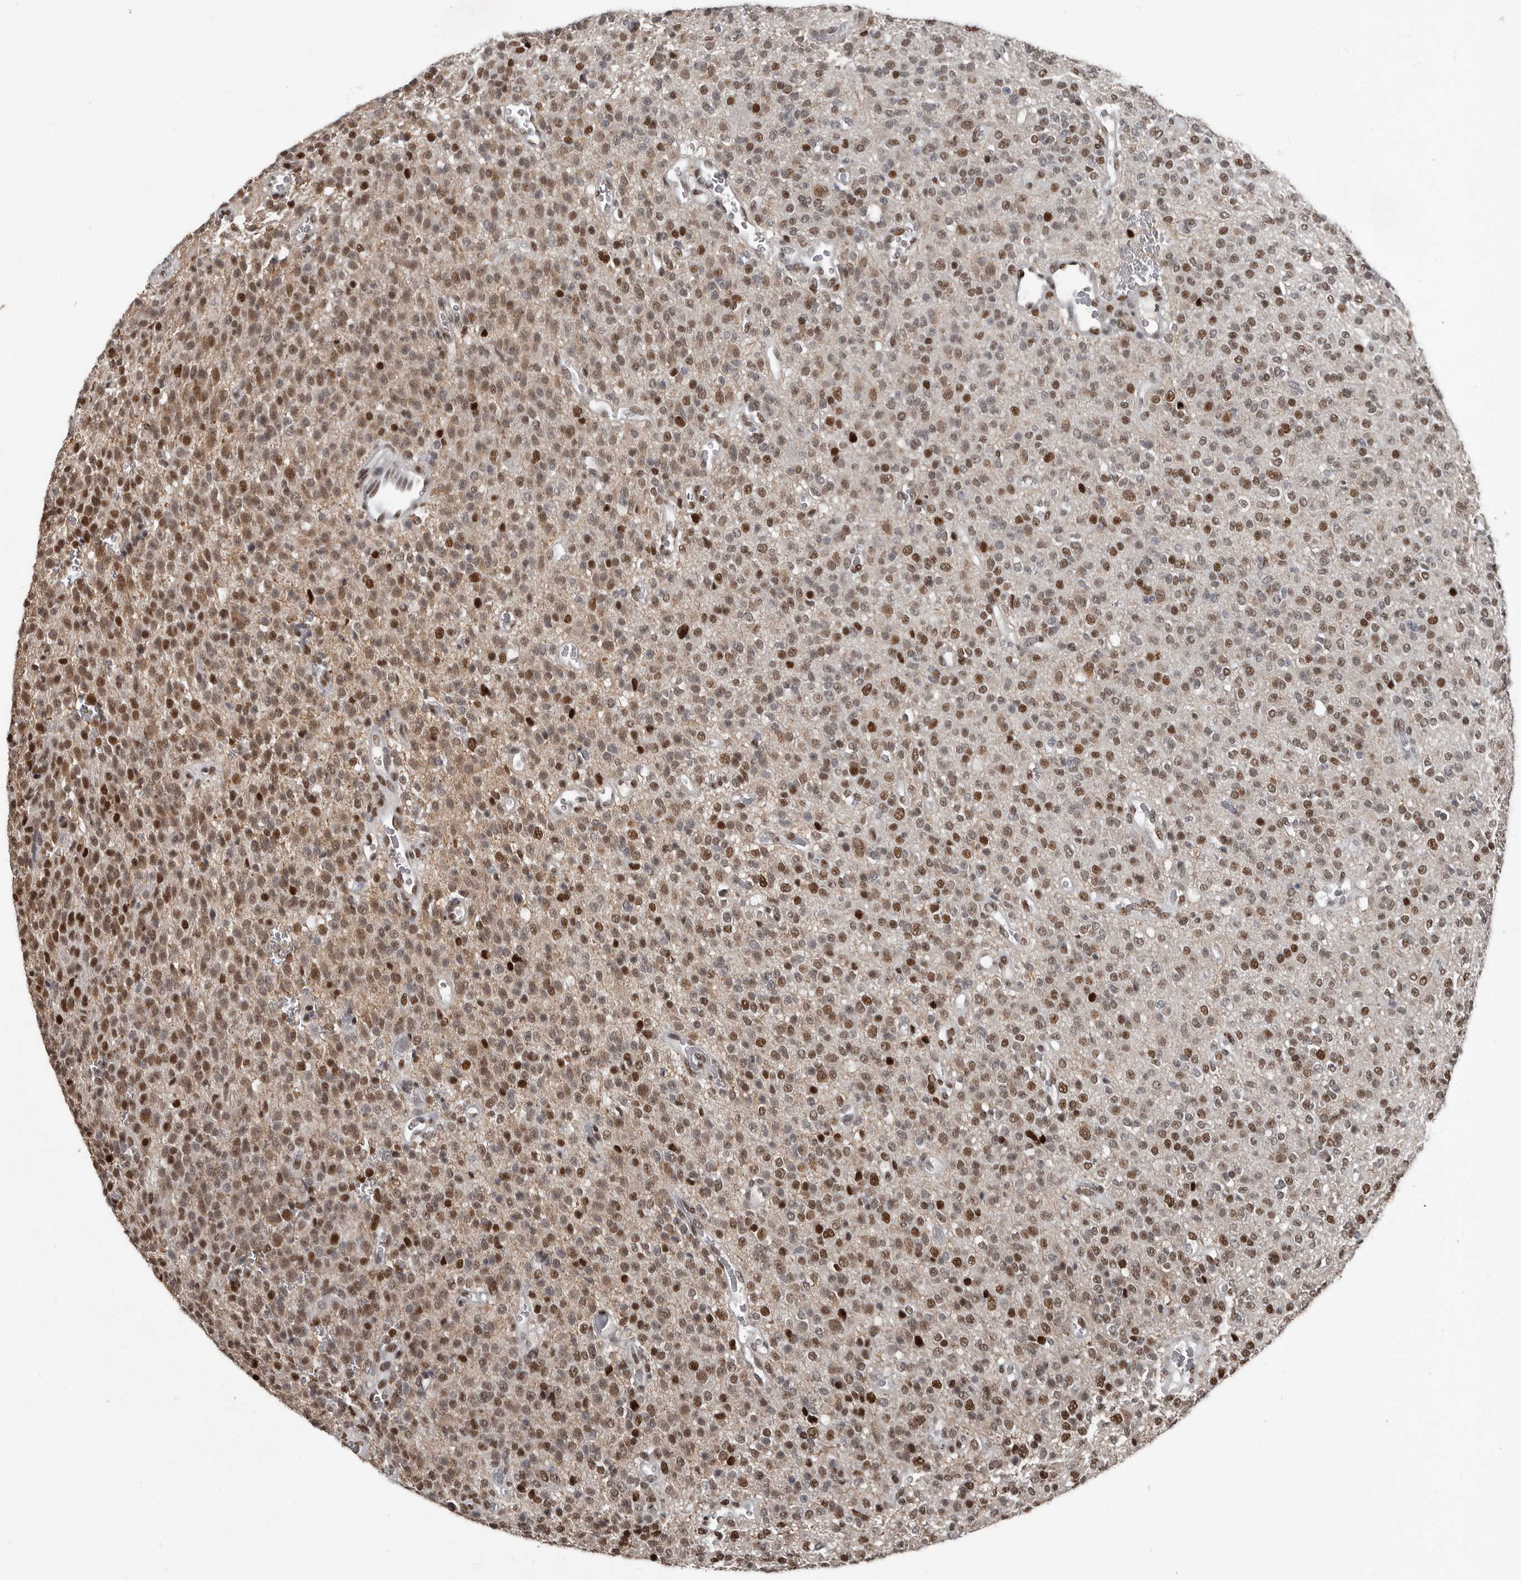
{"staining": {"intensity": "moderate", "quantity": ">75%", "location": "nuclear"}, "tissue": "glioma", "cell_type": "Tumor cells", "image_type": "cancer", "snomed": [{"axis": "morphology", "description": "Glioma, malignant, High grade"}, {"axis": "topography", "description": "Brain"}], "caption": "A histopathology image of human glioma stained for a protein exhibits moderate nuclear brown staining in tumor cells.", "gene": "CHD1L", "patient": {"sex": "male", "age": 34}}